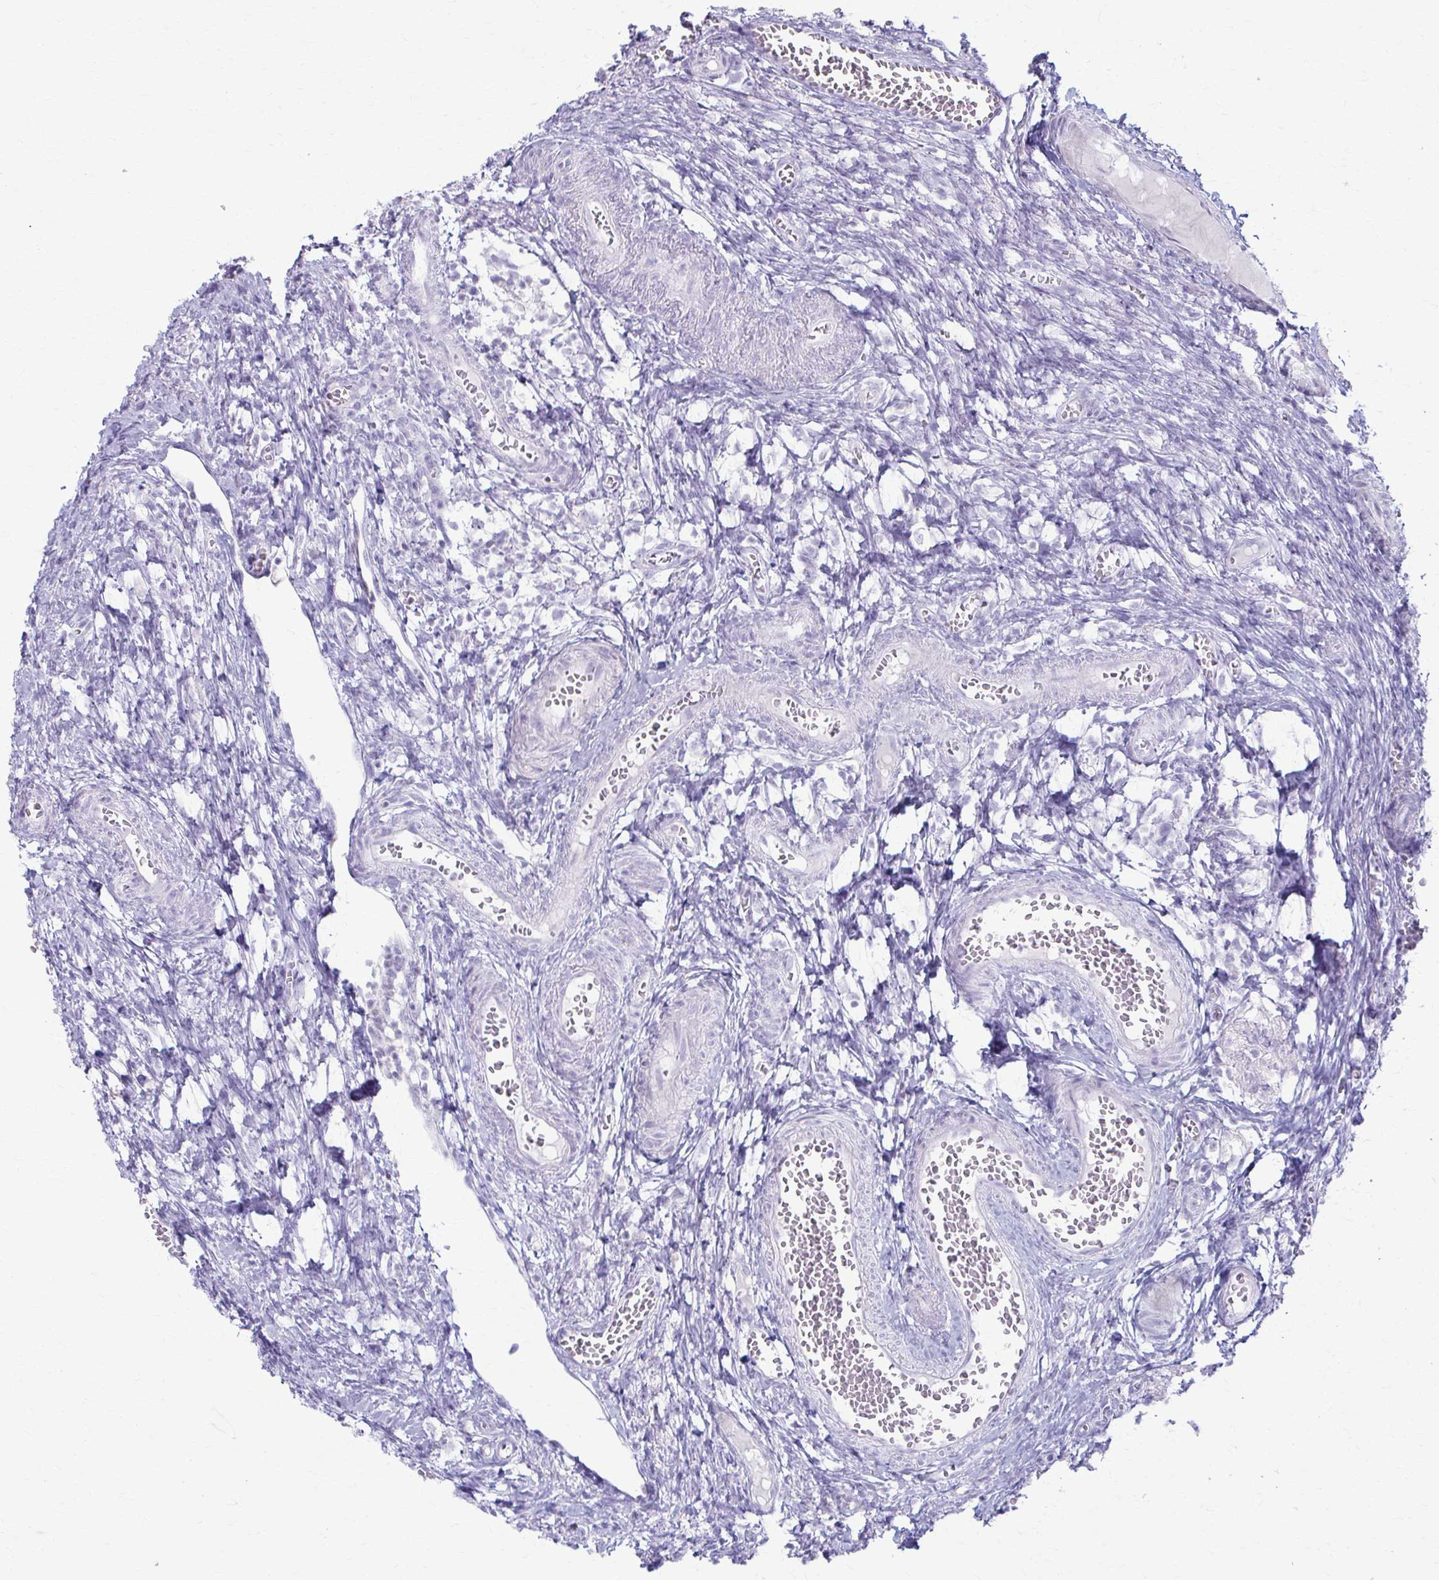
{"staining": {"intensity": "negative", "quantity": "none", "location": "none"}, "tissue": "ovary", "cell_type": "Ovarian stroma cells", "image_type": "normal", "snomed": [{"axis": "morphology", "description": "Normal tissue, NOS"}, {"axis": "topography", "description": "Ovary"}], "caption": "There is no significant staining in ovarian stroma cells of ovary. (IHC, brightfield microscopy, high magnification).", "gene": "LDLRAP1", "patient": {"sex": "female", "age": 41}}